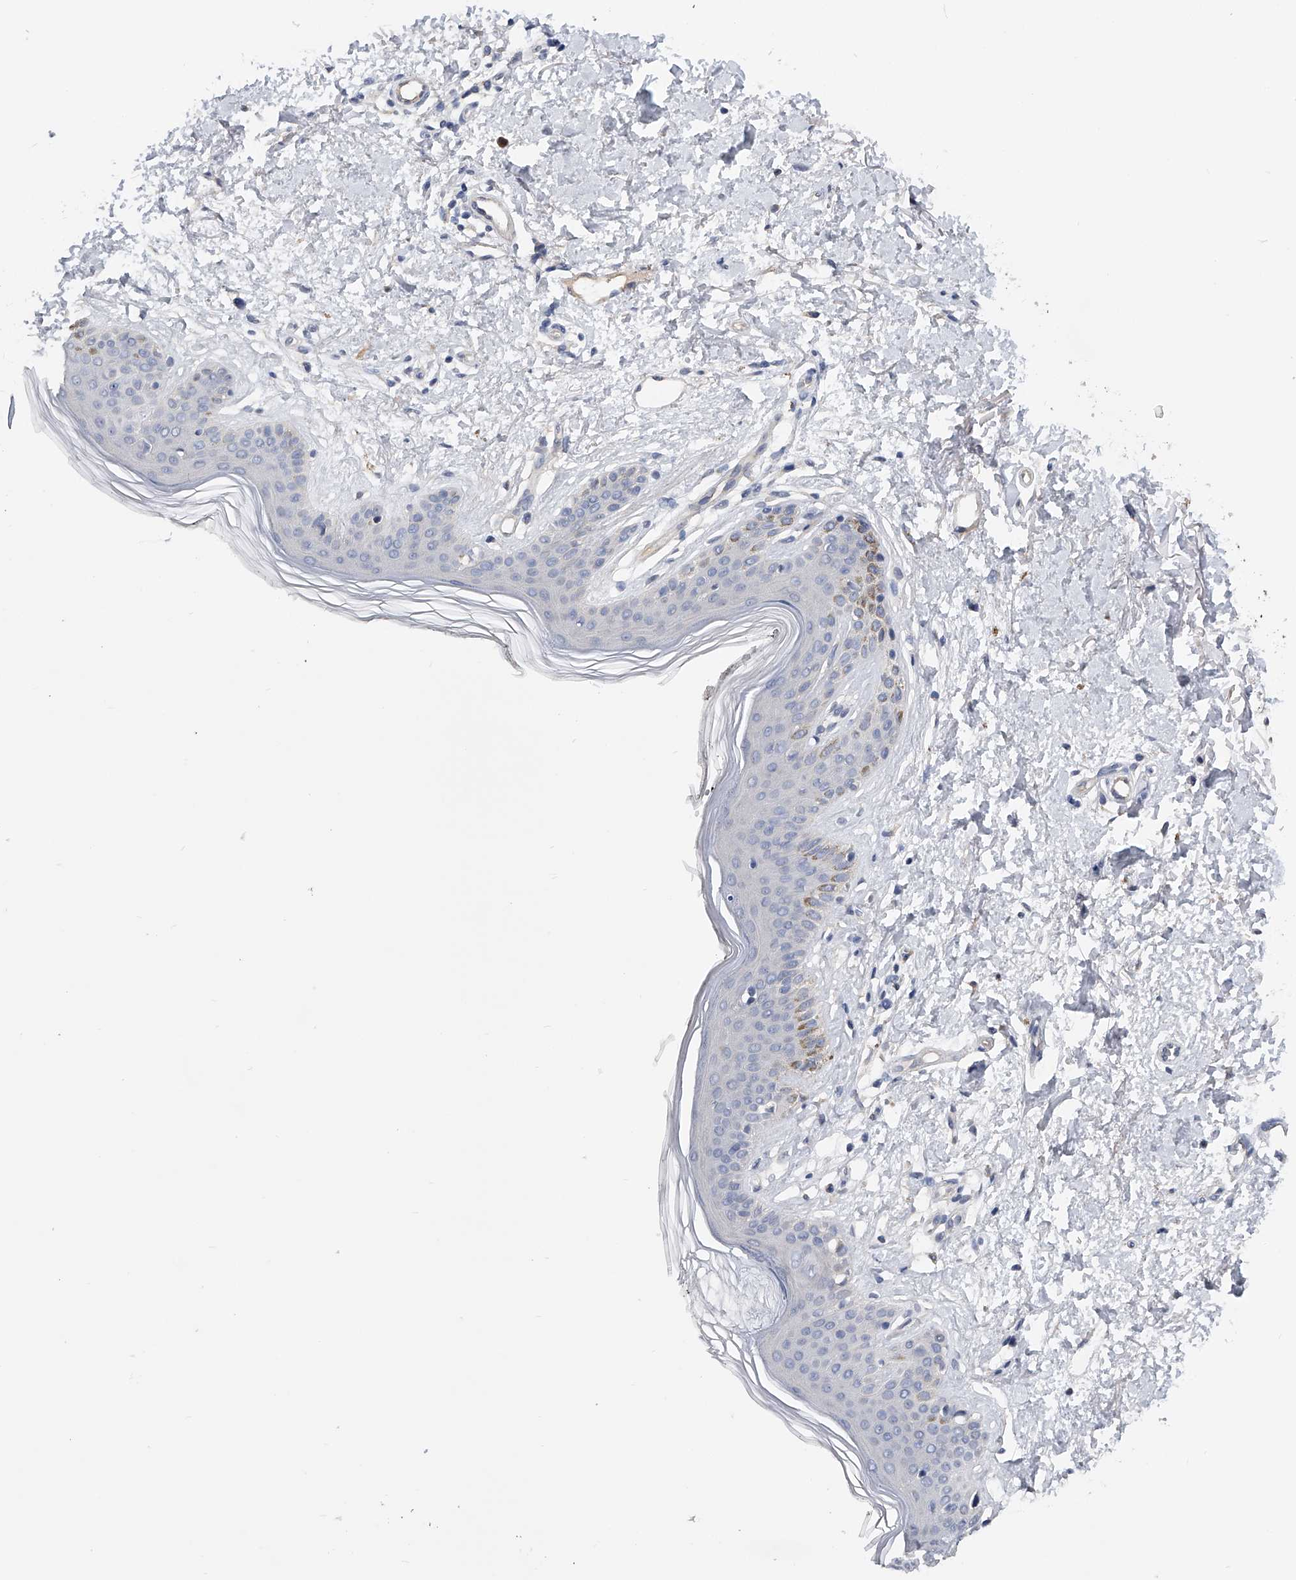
{"staining": {"intensity": "negative", "quantity": "none", "location": "none"}, "tissue": "skin", "cell_type": "Fibroblasts", "image_type": "normal", "snomed": [{"axis": "morphology", "description": "Normal tissue, NOS"}, {"axis": "topography", "description": "Skin"}], "caption": "Fibroblasts show no significant positivity in benign skin.", "gene": "PGM3", "patient": {"sex": "female", "age": 64}}